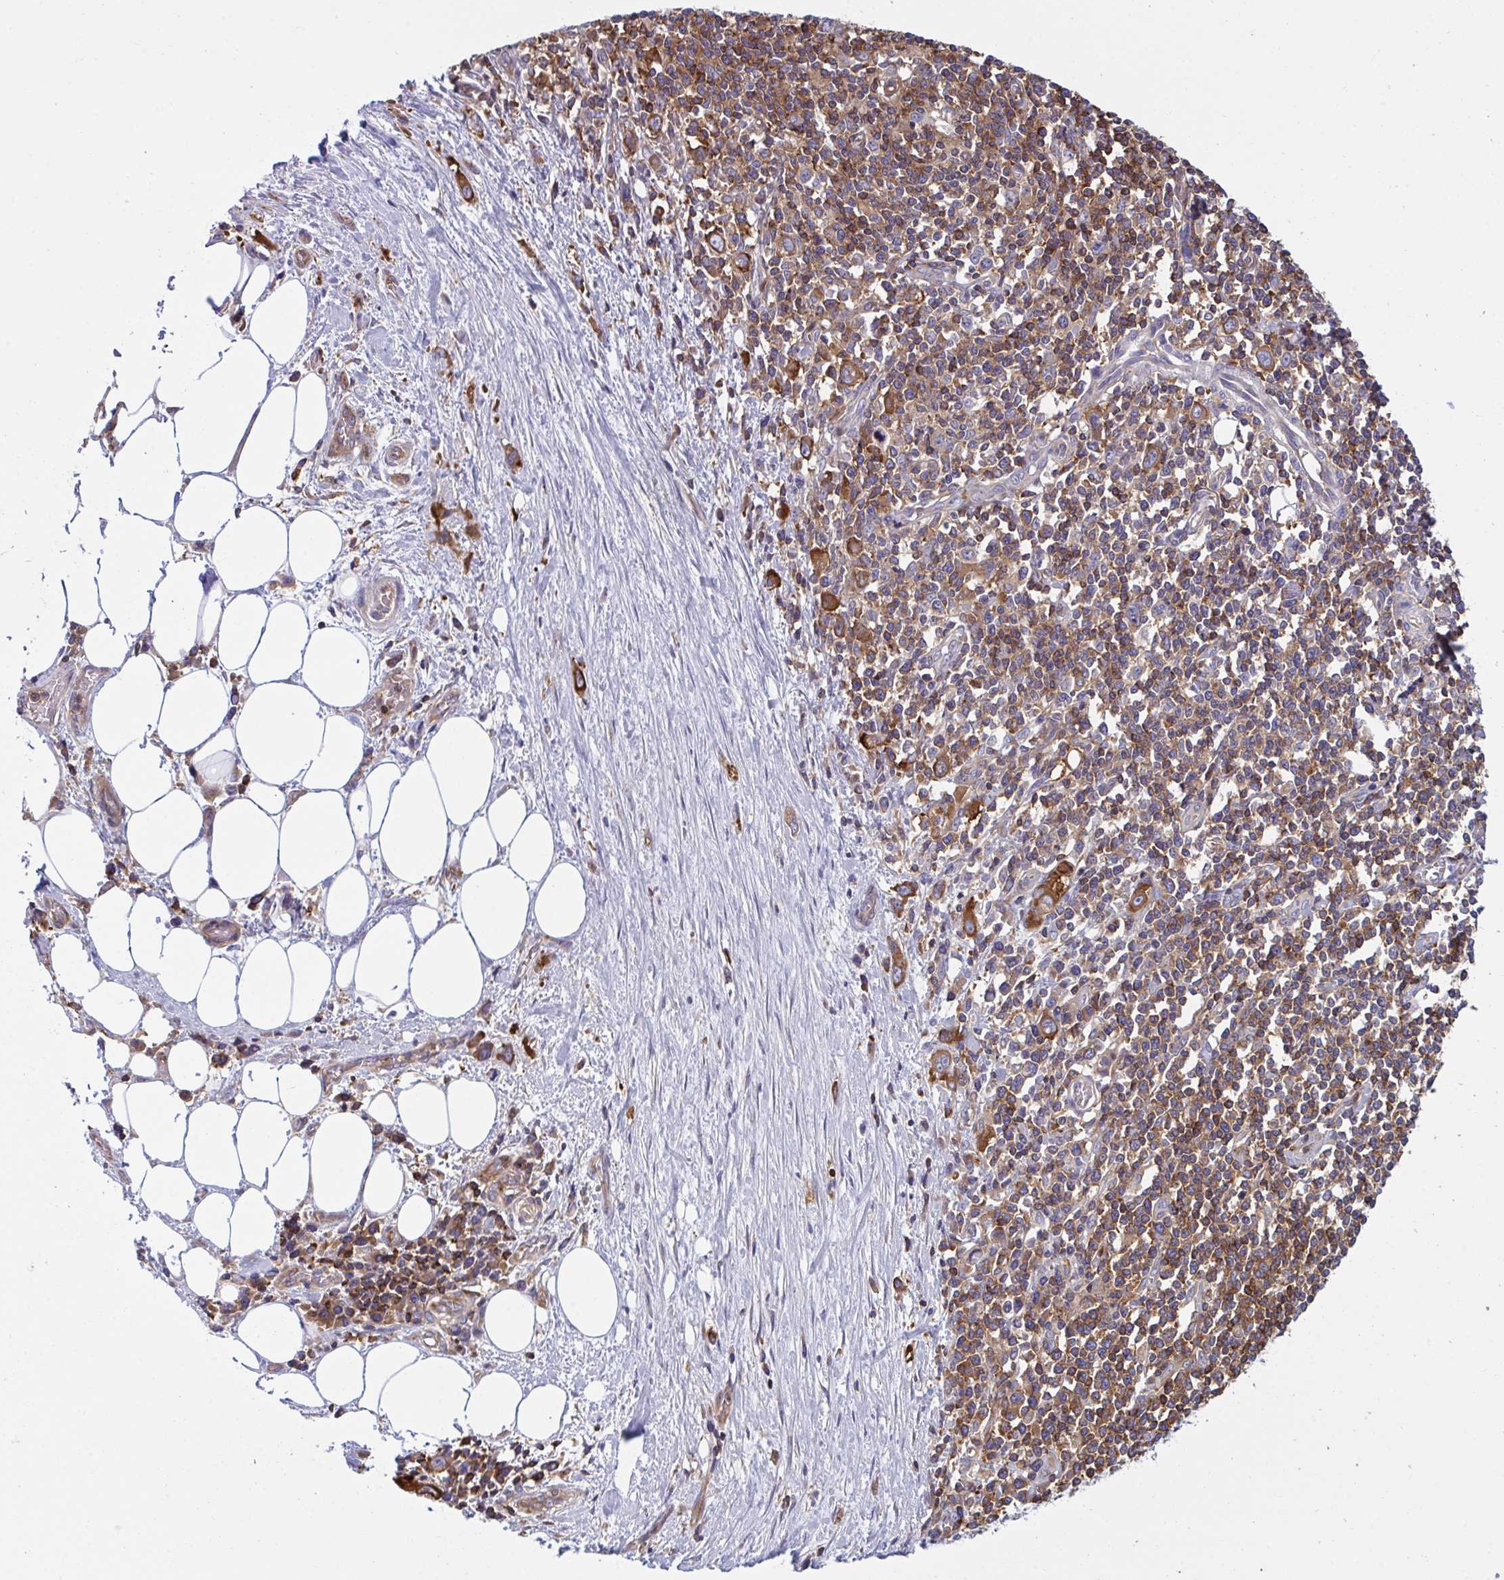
{"staining": {"intensity": "moderate", "quantity": ">75%", "location": "cytoplasmic/membranous"}, "tissue": "stomach cancer", "cell_type": "Tumor cells", "image_type": "cancer", "snomed": [{"axis": "morphology", "description": "Adenocarcinoma, NOS"}, {"axis": "topography", "description": "Stomach, upper"}], "caption": "This histopathology image displays stomach adenocarcinoma stained with immunohistochemistry to label a protein in brown. The cytoplasmic/membranous of tumor cells show moderate positivity for the protein. Nuclei are counter-stained blue.", "gene": "TSC22D3", "patient": {"sex": "male", "age": 75}}